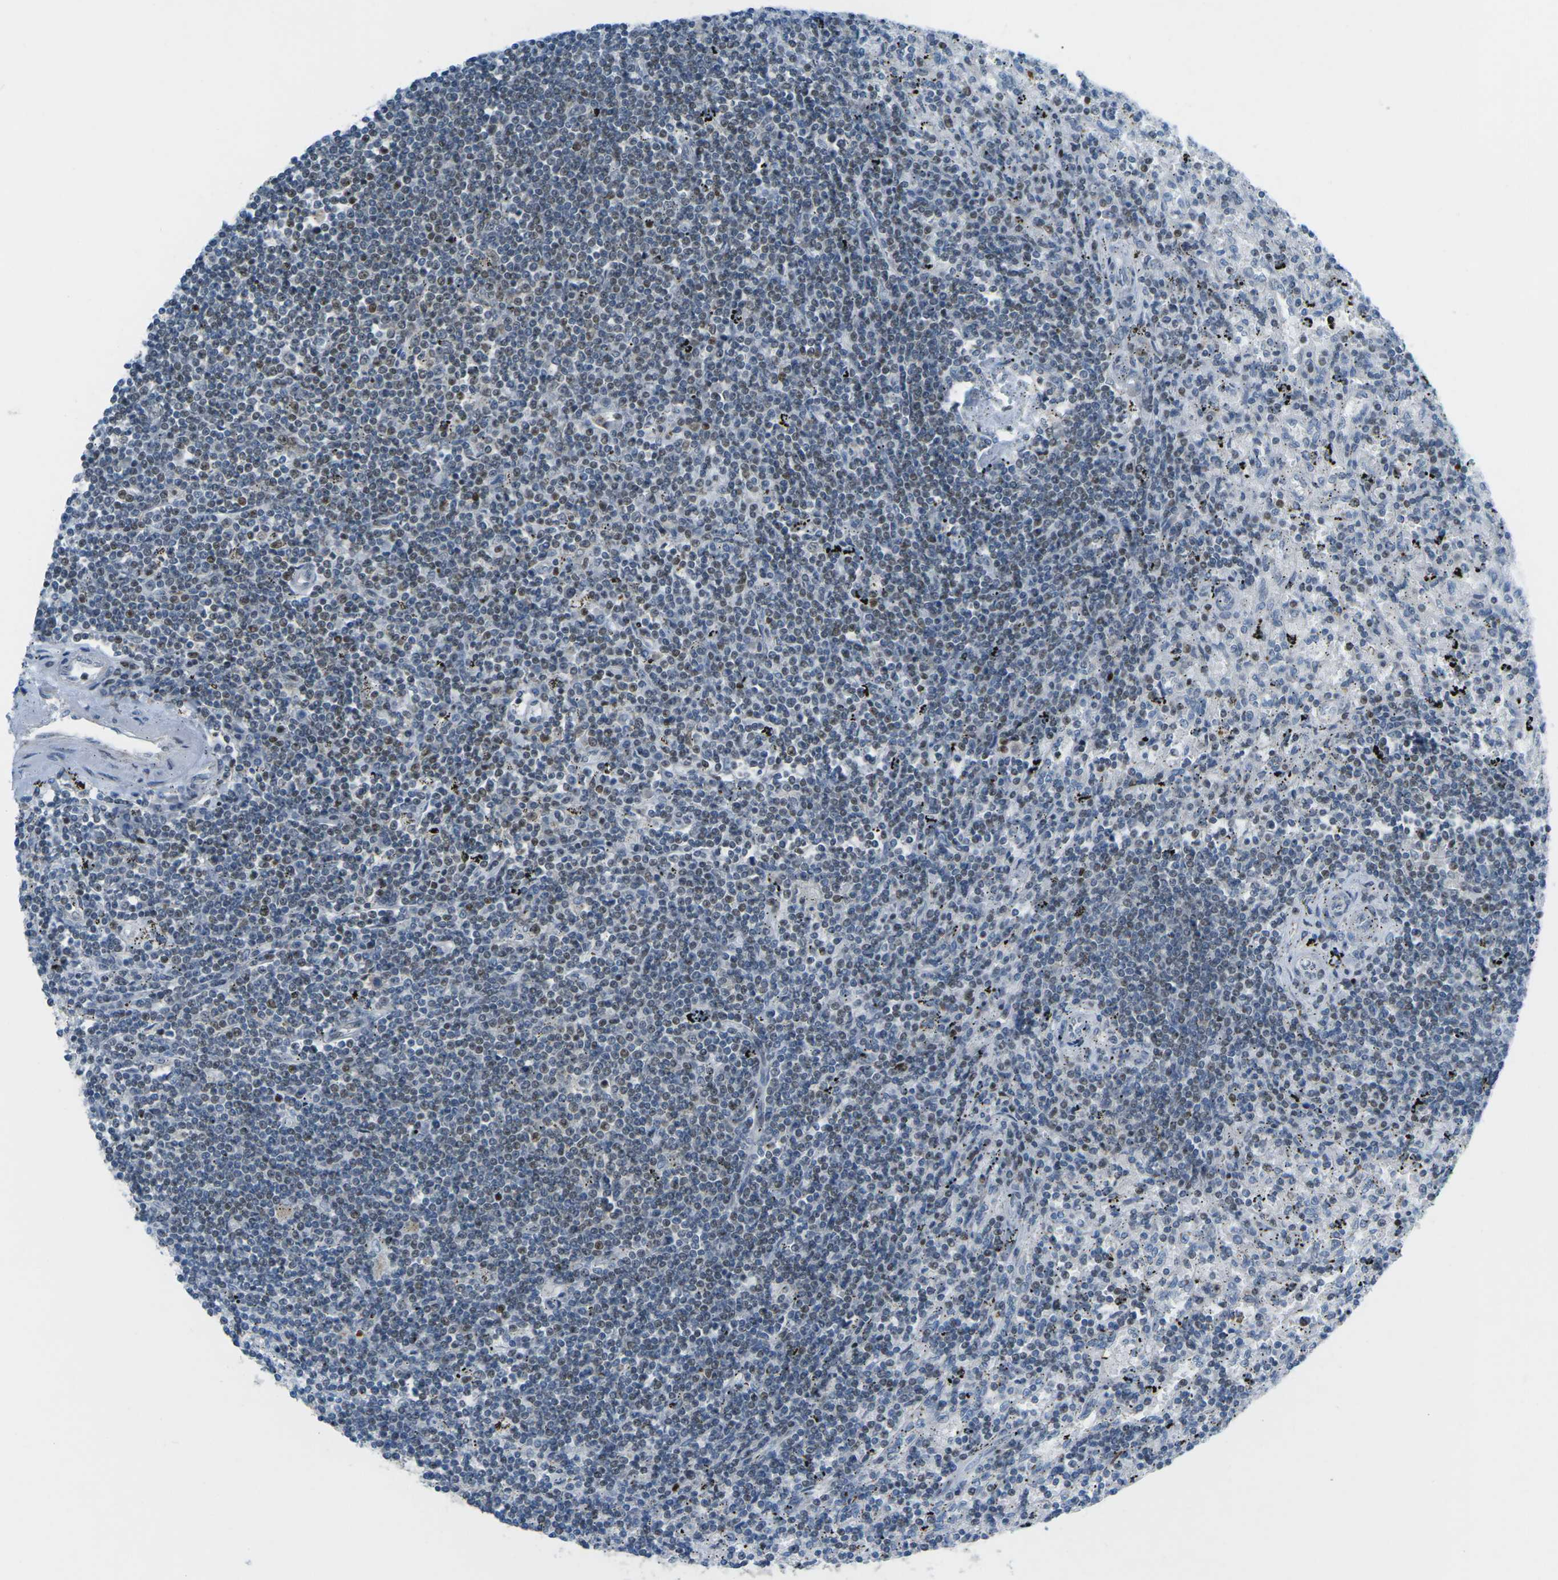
{"staining": {"intensity": "weak", "quantity": "25%-75%", "location": "nuclear"}, "tissue": "lymphoma", "cell_type": "Tumor cells", "image_type": "cancer", "snomed": [{"axis": "morphology", "description": "Malignant lymphoma, non-Hodgkin's type, Low grade"}, {"axis": "topography", "description": "Spleen"}], "caption": "Immunohistochemical staining of malignant lymphoma, non-Hodgkin's type (low-grade) exhibits weak nuclear protein staining in about 25%-75% of tumor cells. (Stains: DAB in brown, nuclei in blue, Microscopy: brightfield microscopy at high magnification).", "gene": "MBNL1", "patient": {"sex": "male", "age": 76}}